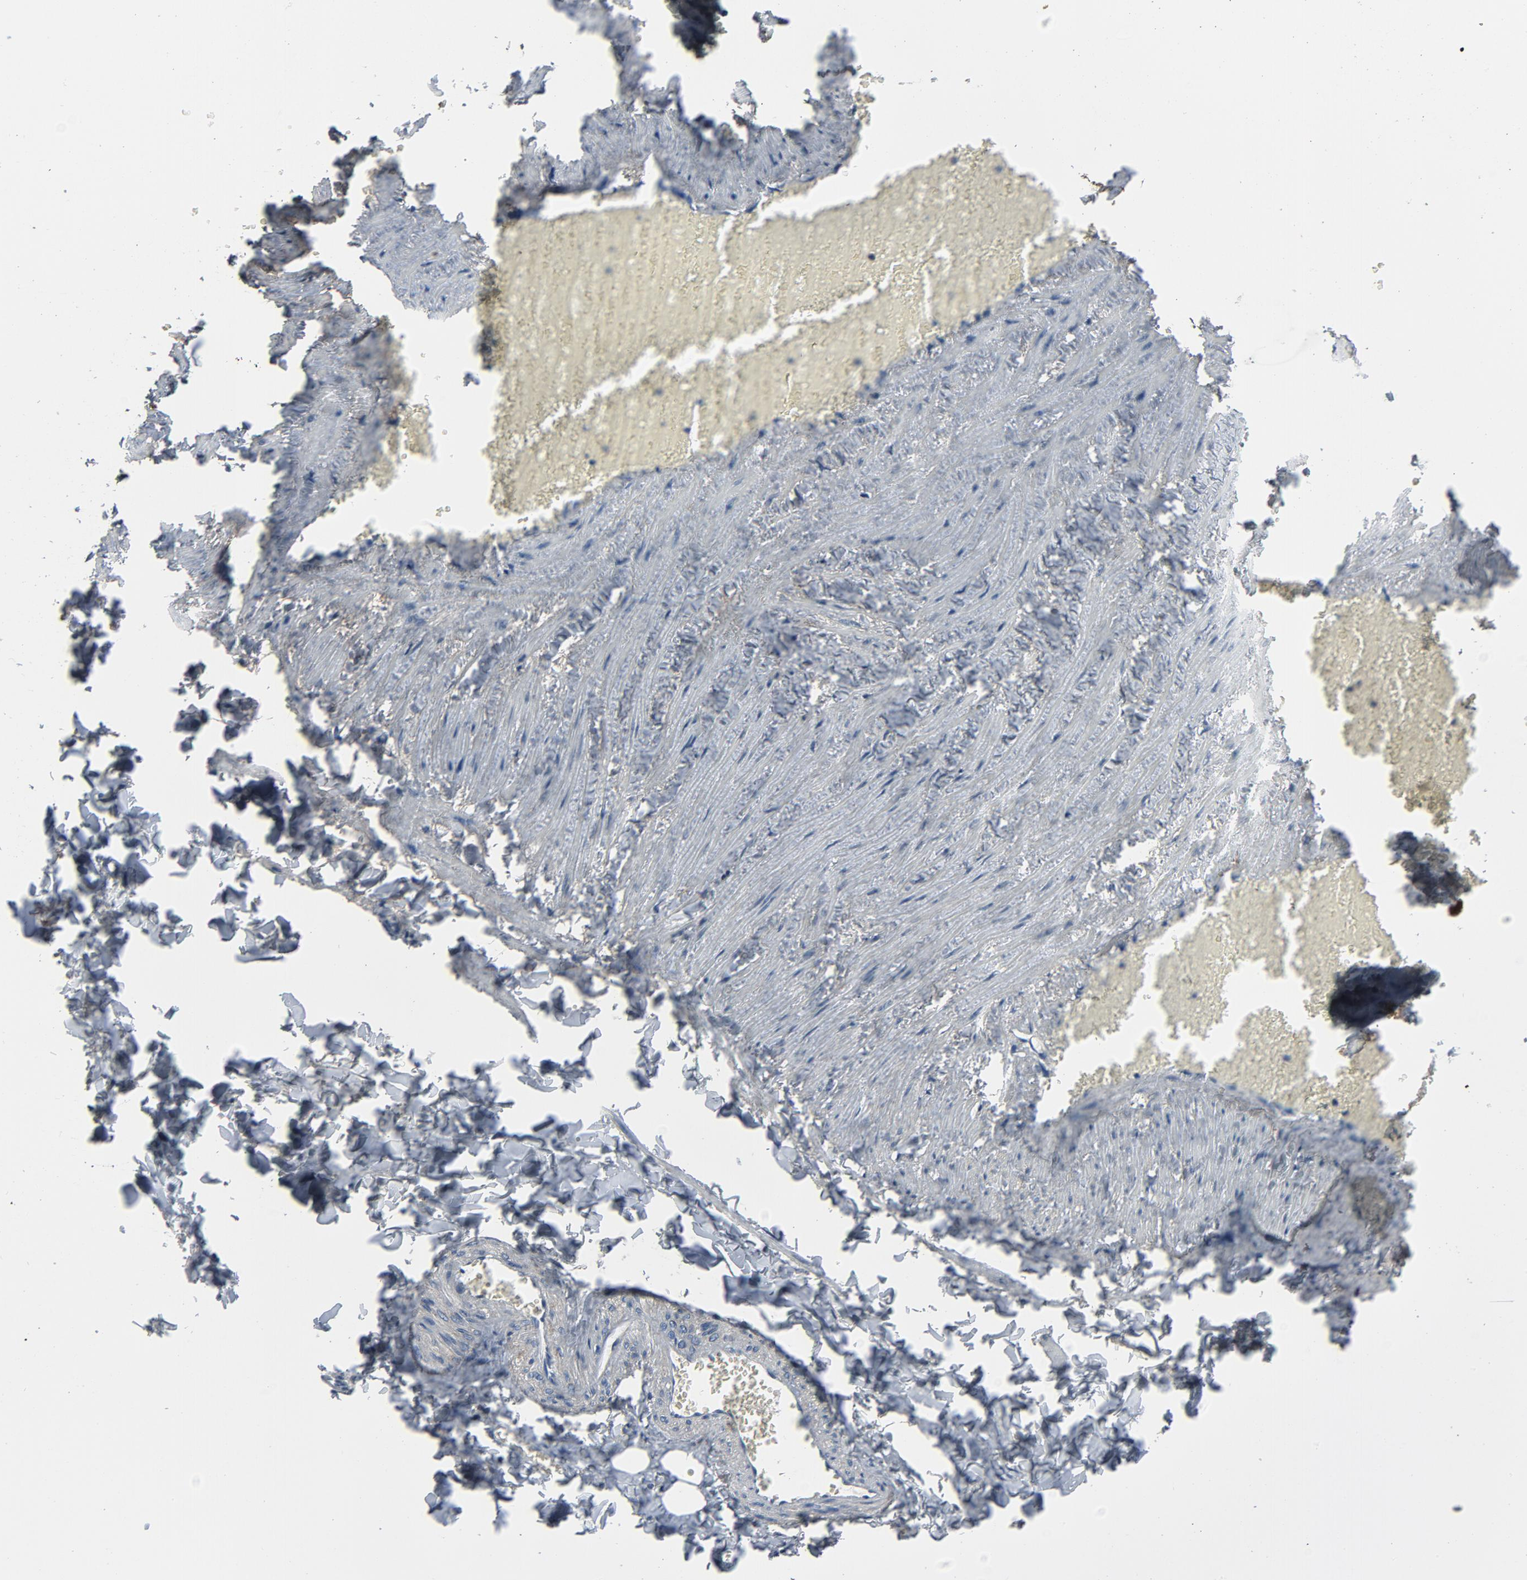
{"staining": {"intensity": "negative", "quantity": "none", "location": "none"}, "tissue": "adipose tissue", "cell_type": "Adipocytes", "image_type": "normal", "snomed": [{"axis": "morphology", "description": "Normal tissue, NOS"}, {"axis": "topography", "description": "Vascular tissue"}], "caption": "Immunohistochemistry photomicrograph of unremarkable adipose tissue: human adipose tissue stained with DAB (3,3'-diaminobenzidine) reveals no significant protein expression in adipocytes.", "gene": "PDZD4", "patient": {"sex": "male", "age": 41}}